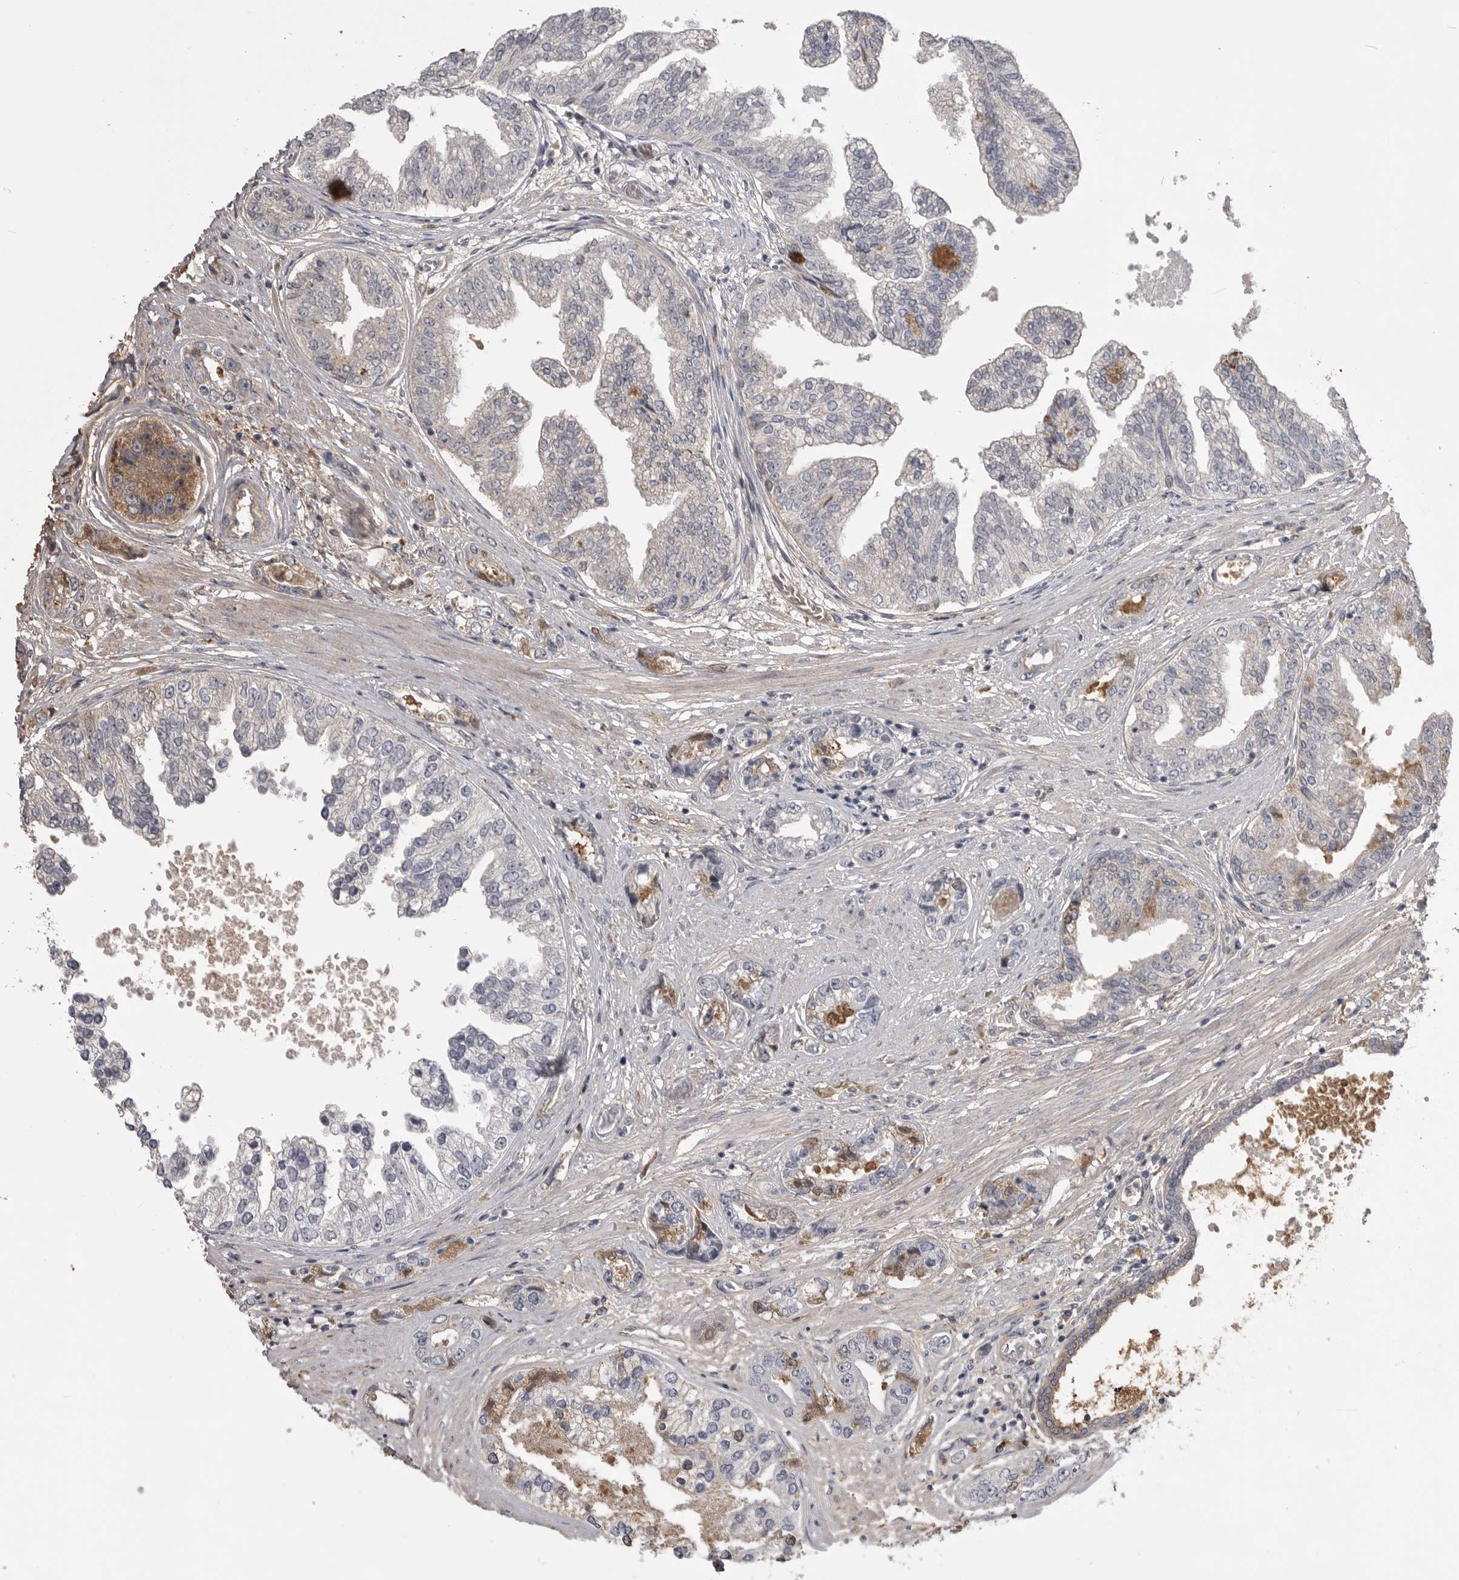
{"staining": {"intensity": "negative", "quantity": "none", "location": "none"}, "tissue": "prostate cancer", "cell_type": "Tumor cells", "image_type": "cancer", "snomed": [{"axis": "morphology", "description": "Adenocarcinoma, High grade"}, {"axis": "topography", "description": "Prostate"}], "caption": "Immunohistochemistry photomicrograph of neoplastic tissue: prostate high-grade adenocarcinoma stained with DAB (3,3'-diaminobenzidine) displays no significant protein positivity in tumor cells.", "gene": "AHSG", "patient": {"sex": "male", "age": 61}}